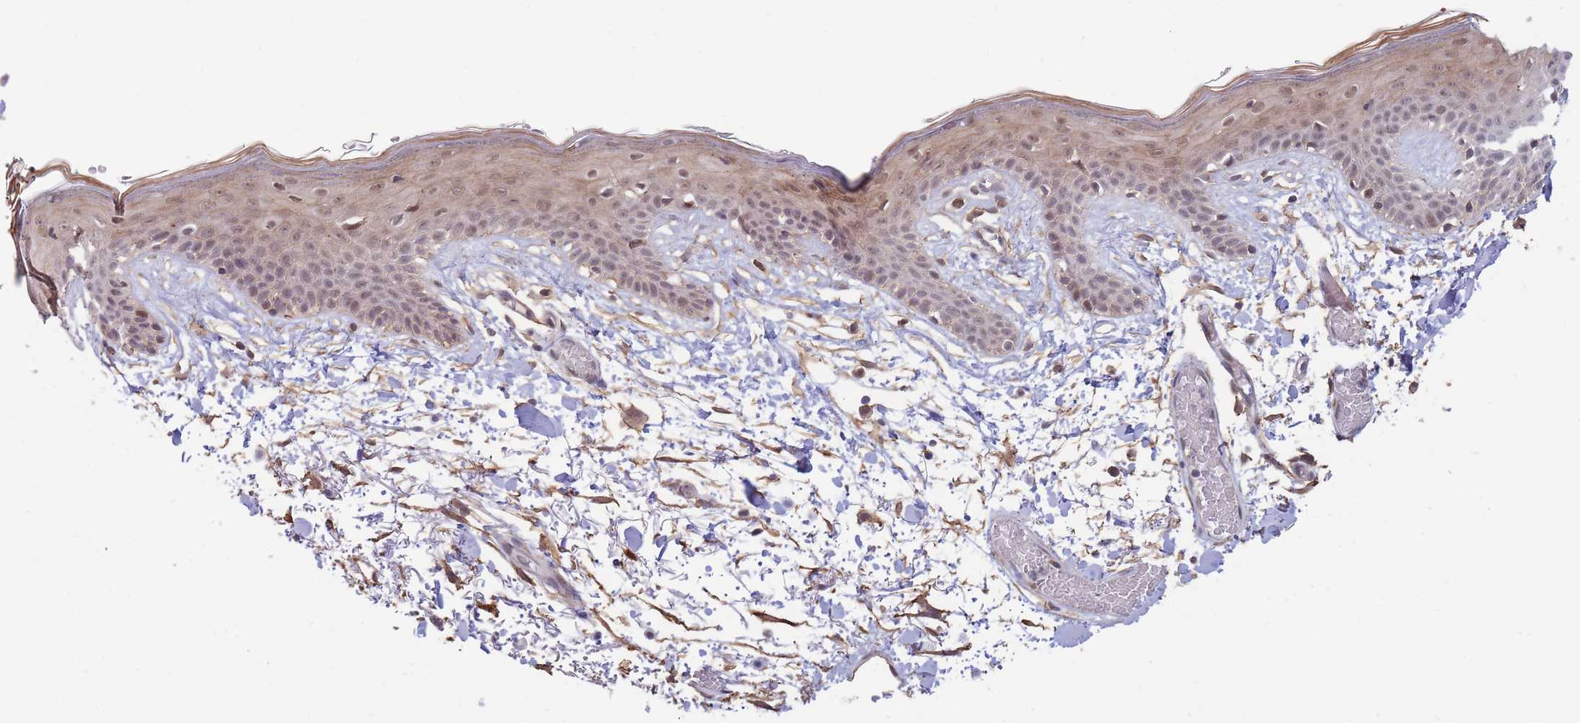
{"staining": {"intensity": "moderate", "quantity": ">75%", "location": "cytoplasmic/membranous,nuclear"}, "tissue": "skin", "cell_type": "Fibroblasts", "image_type": "normal", "snomed": [{"axis": "morphology", "description": "Normal tissue, NOS"}, {"axis": "topography", "description": "Skin"}], "caption": "Immunohistochemical staining of benign human skin reveals >75% levels of moderate cytoplasmic/membranous,nuclear protein staining in about >75% of fibroblasts.", "gene": "BOD1L1", "patient": {"sex": "male", "age": 79}}